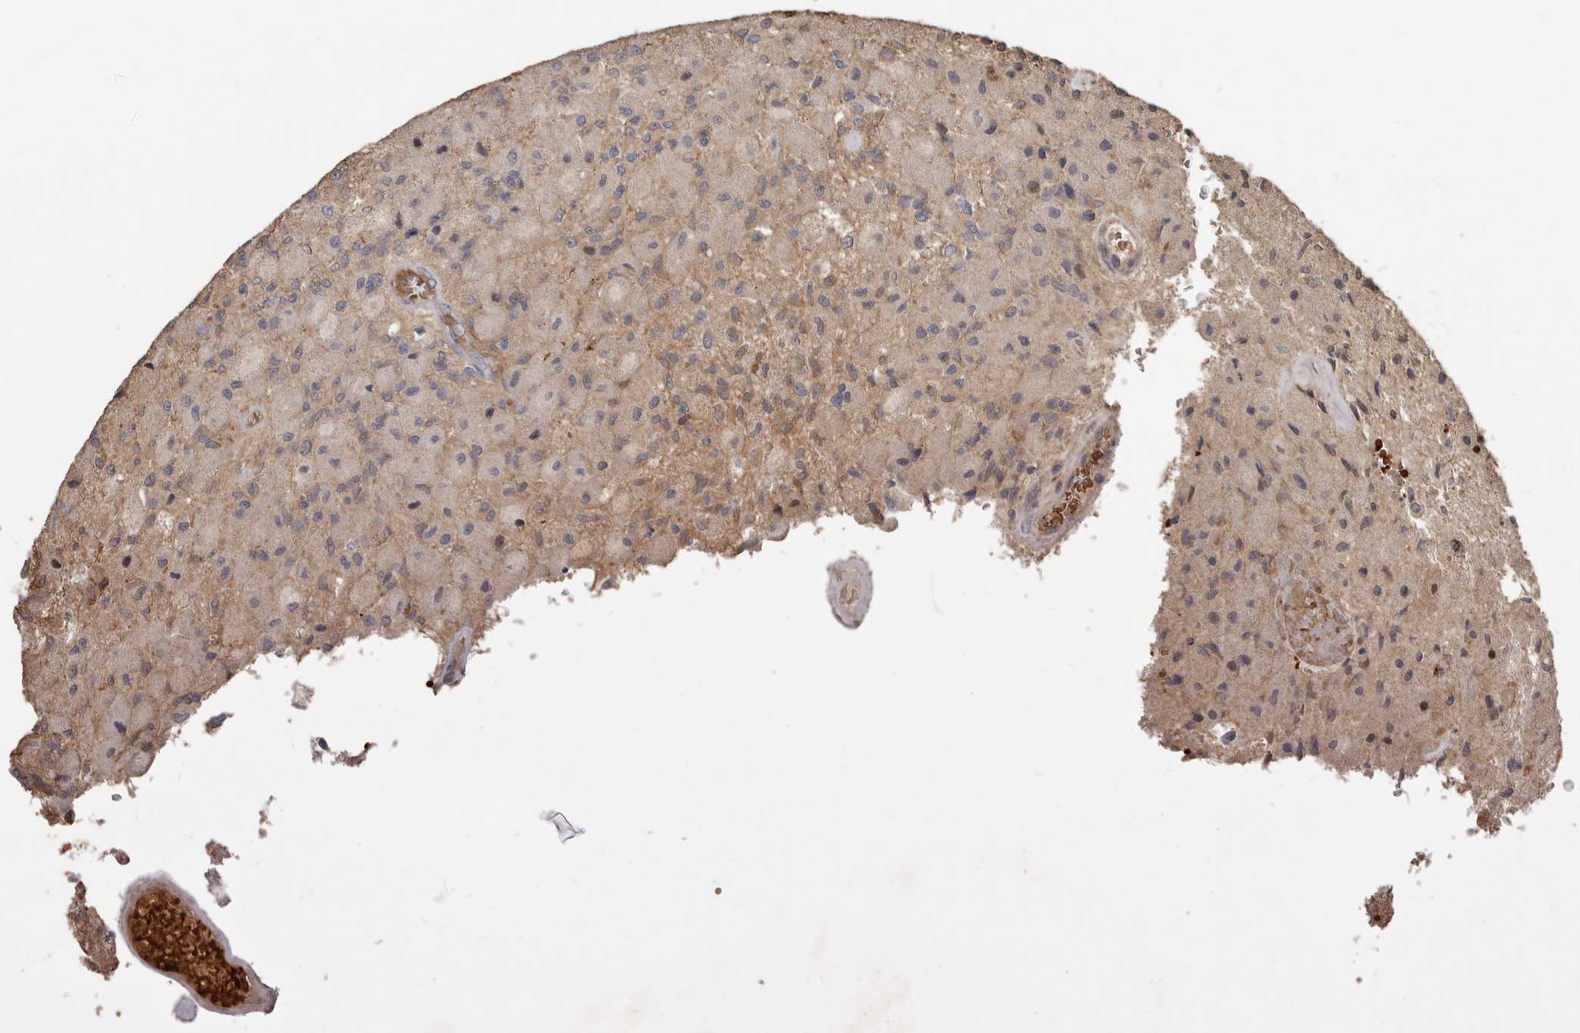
{"staining": {"intensity": "negative", "quantity": "none", "location": "none"}, "tissue": "glioma", "cell_type": "Tumor cells", "image_type": "cancer", "snomed": [{"axis": "morphology", "description": "Normal tissue, NOS"}, {"axis": "morphology", "description": "Glioma, malignant, High grade"}, {"axis": "topography", "description": "Cerebral cortex"}], "caption": "An immunohistochemistry (IHC) image of glioma is shown. There is no staining in tumor cells of glioma.", "gene": "KIF26B", "patient": {"sex": "male", "age": 77}}